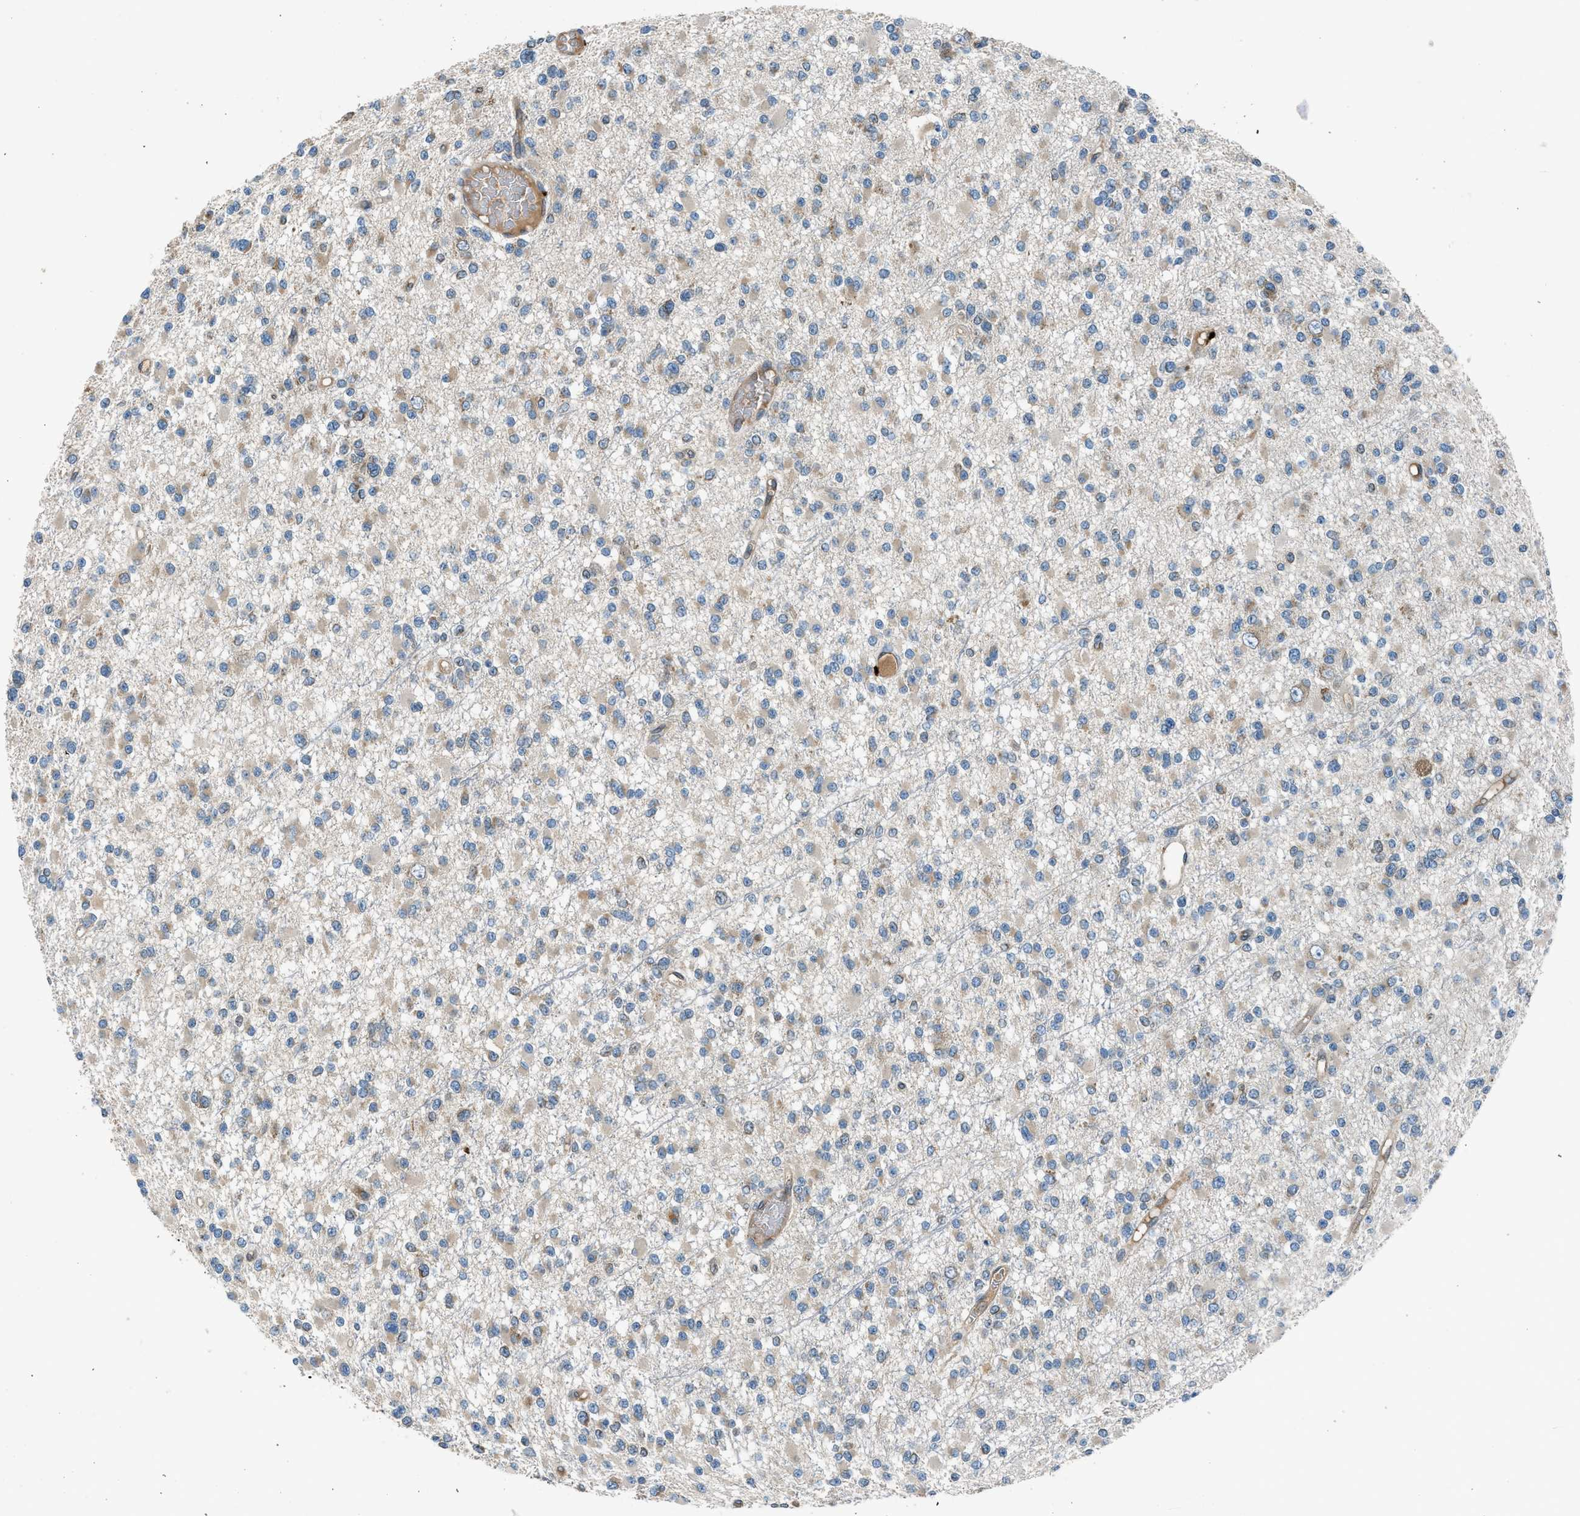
{"staining": {"intensity": "weak", "quantity": "25%-75%", "location": "cytoplasmic/membranous"}, "tissue": "glioma", "cell_type": "Tumor cells", "image_type": "cancer", "snomed": [{"axis": "morphology", "description": "Glioma, malignant, Low grade"}, {"axis": "topography", "description": "Brain"}], "caption": "Glioma tissue exhibits weak cytoplasmic/membranous positivity in about 25%-75% of tumor cells (DAB (3,3'-diaminobenzidine) IHC with brightfield microscopy, high magnification).", "gene": "LMBR1", "patient": {"sex": "female", "age": 22}}